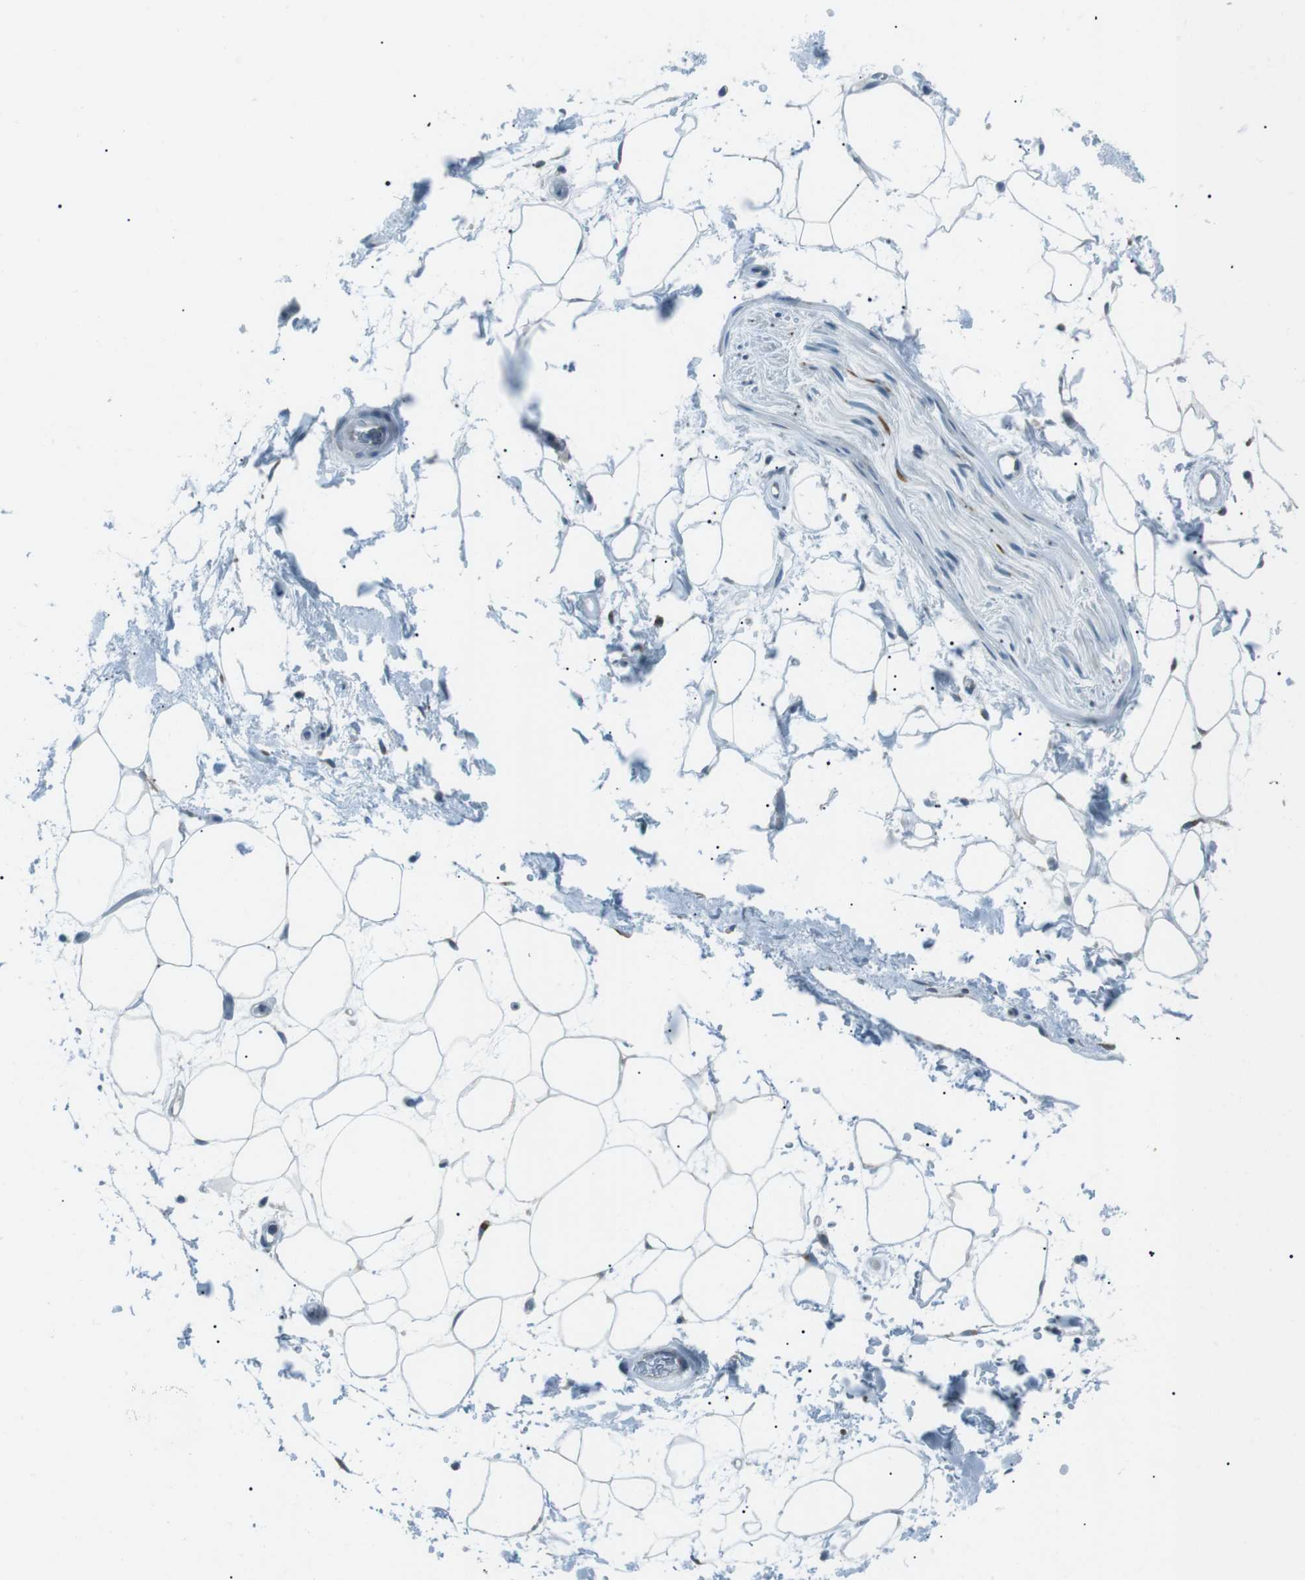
{"staining": {"intensity": "negative", "quantity": "none", "location": "none"}, "tissue": "adipose tissue", "cell_type": "Adipocytes", "image_type": "normal", "snomed": [{"axis": "morphology", "description": "Normal tissue, NOS"}, {"axis": "topography", "description": "Soft tissue"}], "caption": "Adipocytes show no significant positivity in benign adipose tissue. (Stains: DAB (3,3'-diaminobenzidine) immunohistochemistry with hematoxylin counter stain, Microscopy: brightfield microscopy at high magnification).", "gene": "ENSG00000289724", "patient": {"sex": "male", "age": 72}}